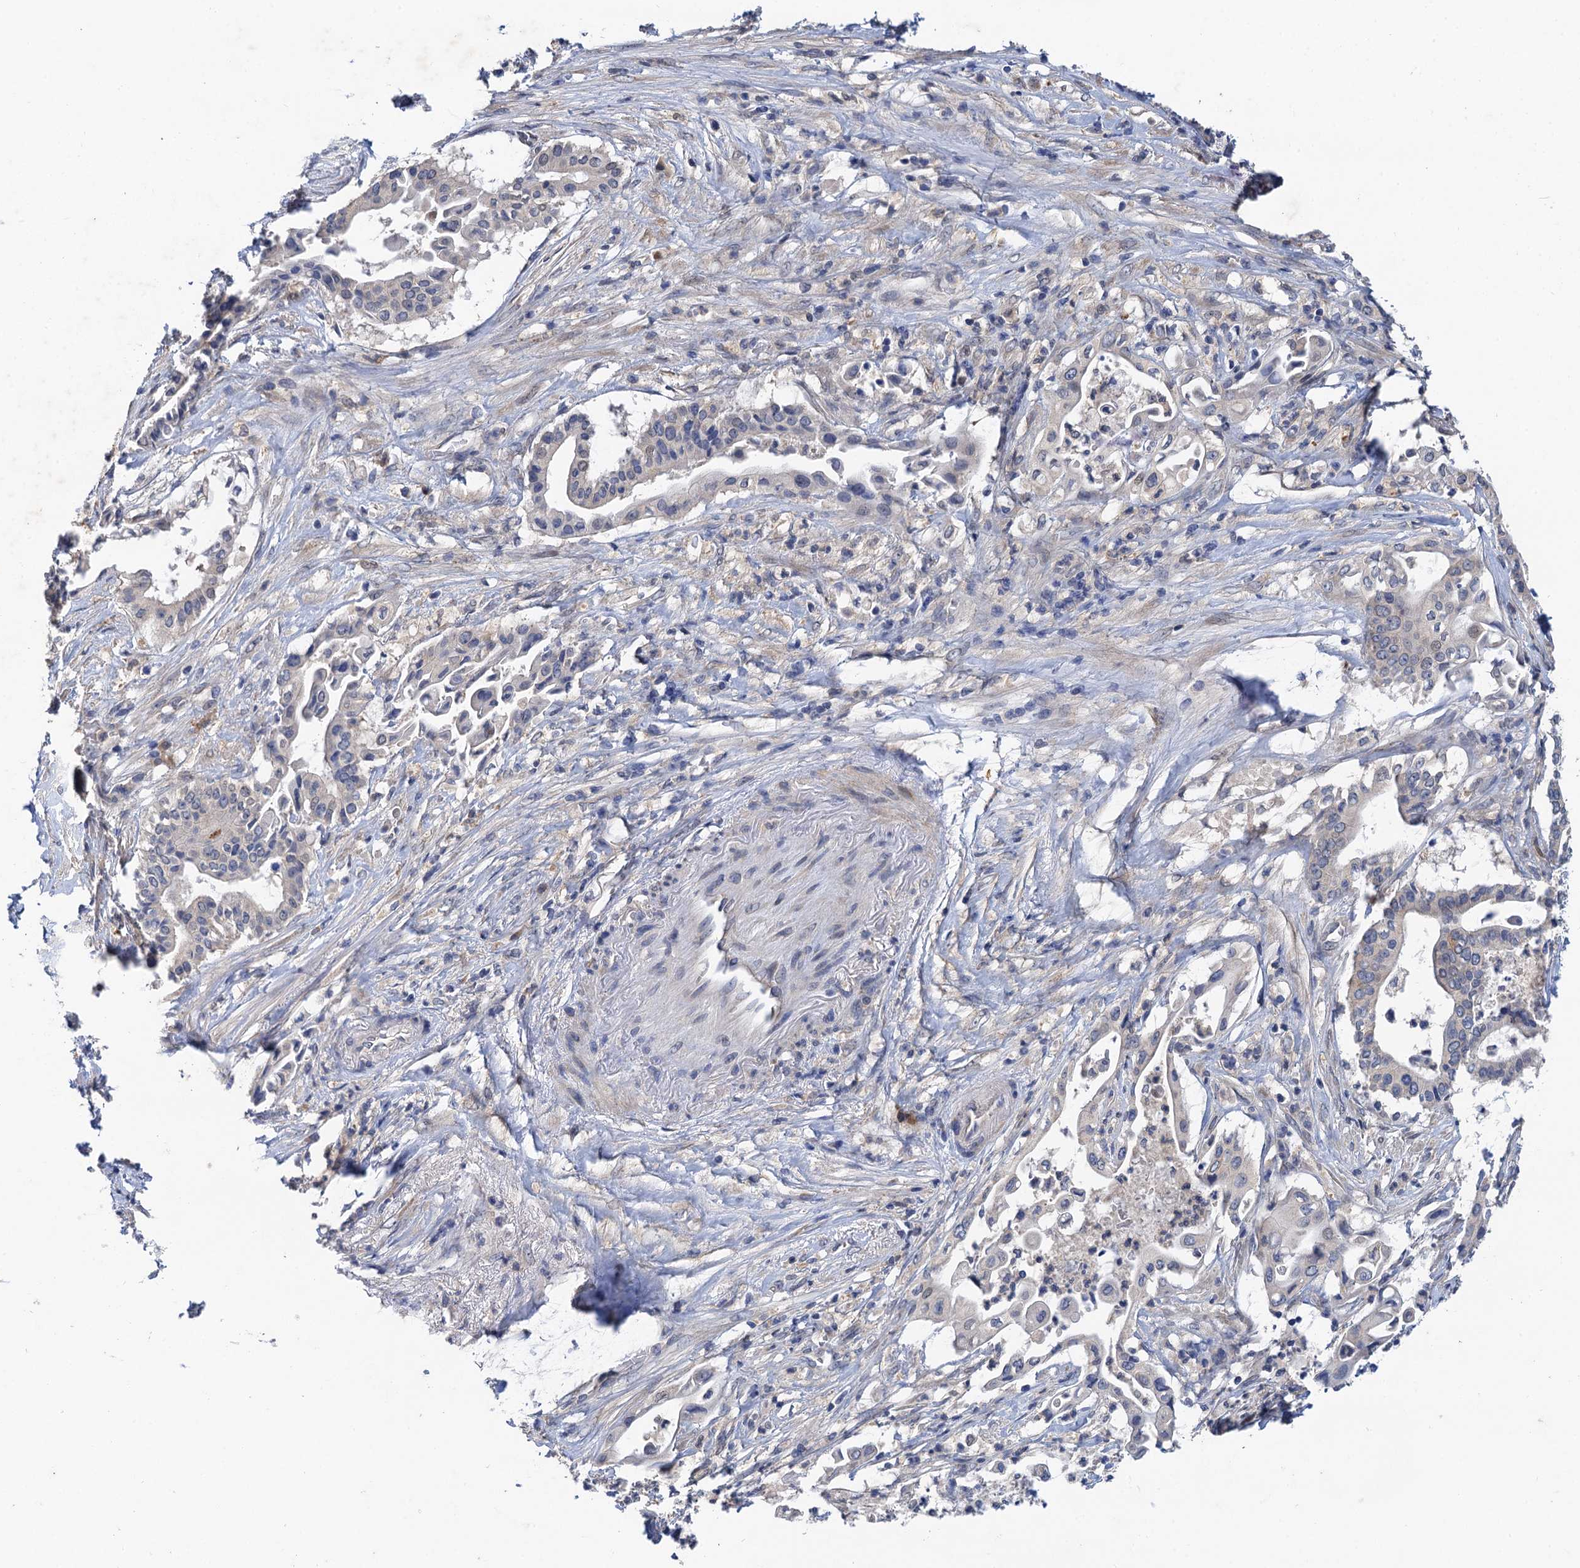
{"staining": {"intensity": "negative", "quantity": "none", "location": "none"}, "tissue": "pancreatic cancer", "cell_type": "Tumor cells", "image_type": "cancer", "snomed": [{"axis": "morphology", "description": "Adenocarcinoma, NOS"}, {"axis": "topography", "description": "Pancreas"}], "caption": "This micrograph is of pancreatic cancer stained with IHC to label a protein in brown with the nuclei are counter-stained blue. There is no positivity in tumor cells.", "gene": "TMEM39B", "patient": {"sex": "female", "age": 77}}